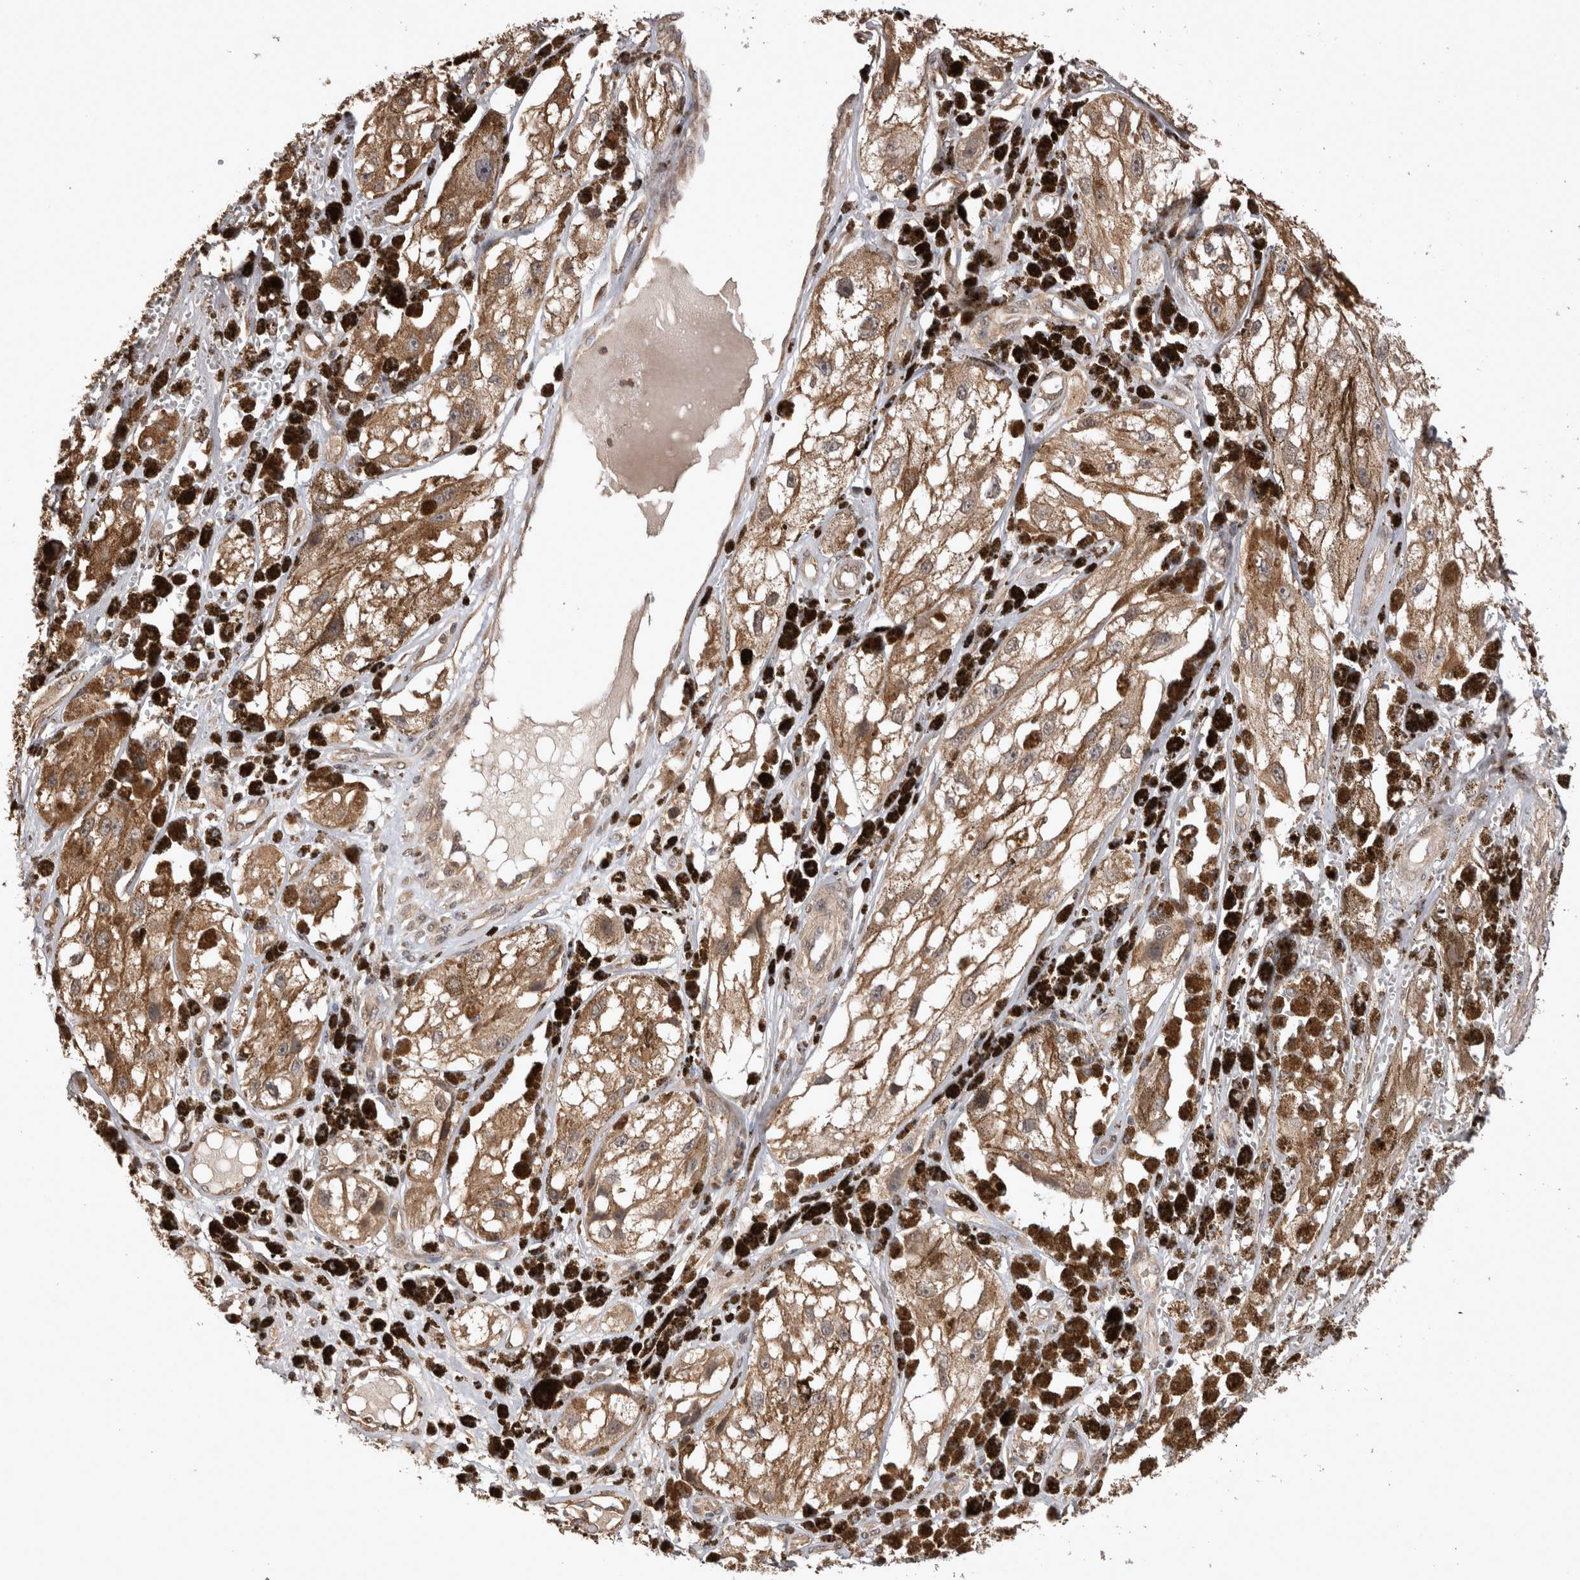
{"staining": {"intensity": "moderate", "quantity": ">75%", "location": "cytoplasmic/membranous"}, "tissue": "melanoma", "cell_type": "Tumor cells", "image_type": "cancer", "snomed": [{"axis": "morphology", "description": "Malignant melanoma, NOS"}, {"axis": "topography", "description": "Skin"}], "caption": "Immunohistochemical staining of melanoma demonstrates moderate cytoplasmic/membranous protein expression in about >75% of tumor cells.", "gene": "SOCS5", "patient": {"sex": "male", "age": 88}}